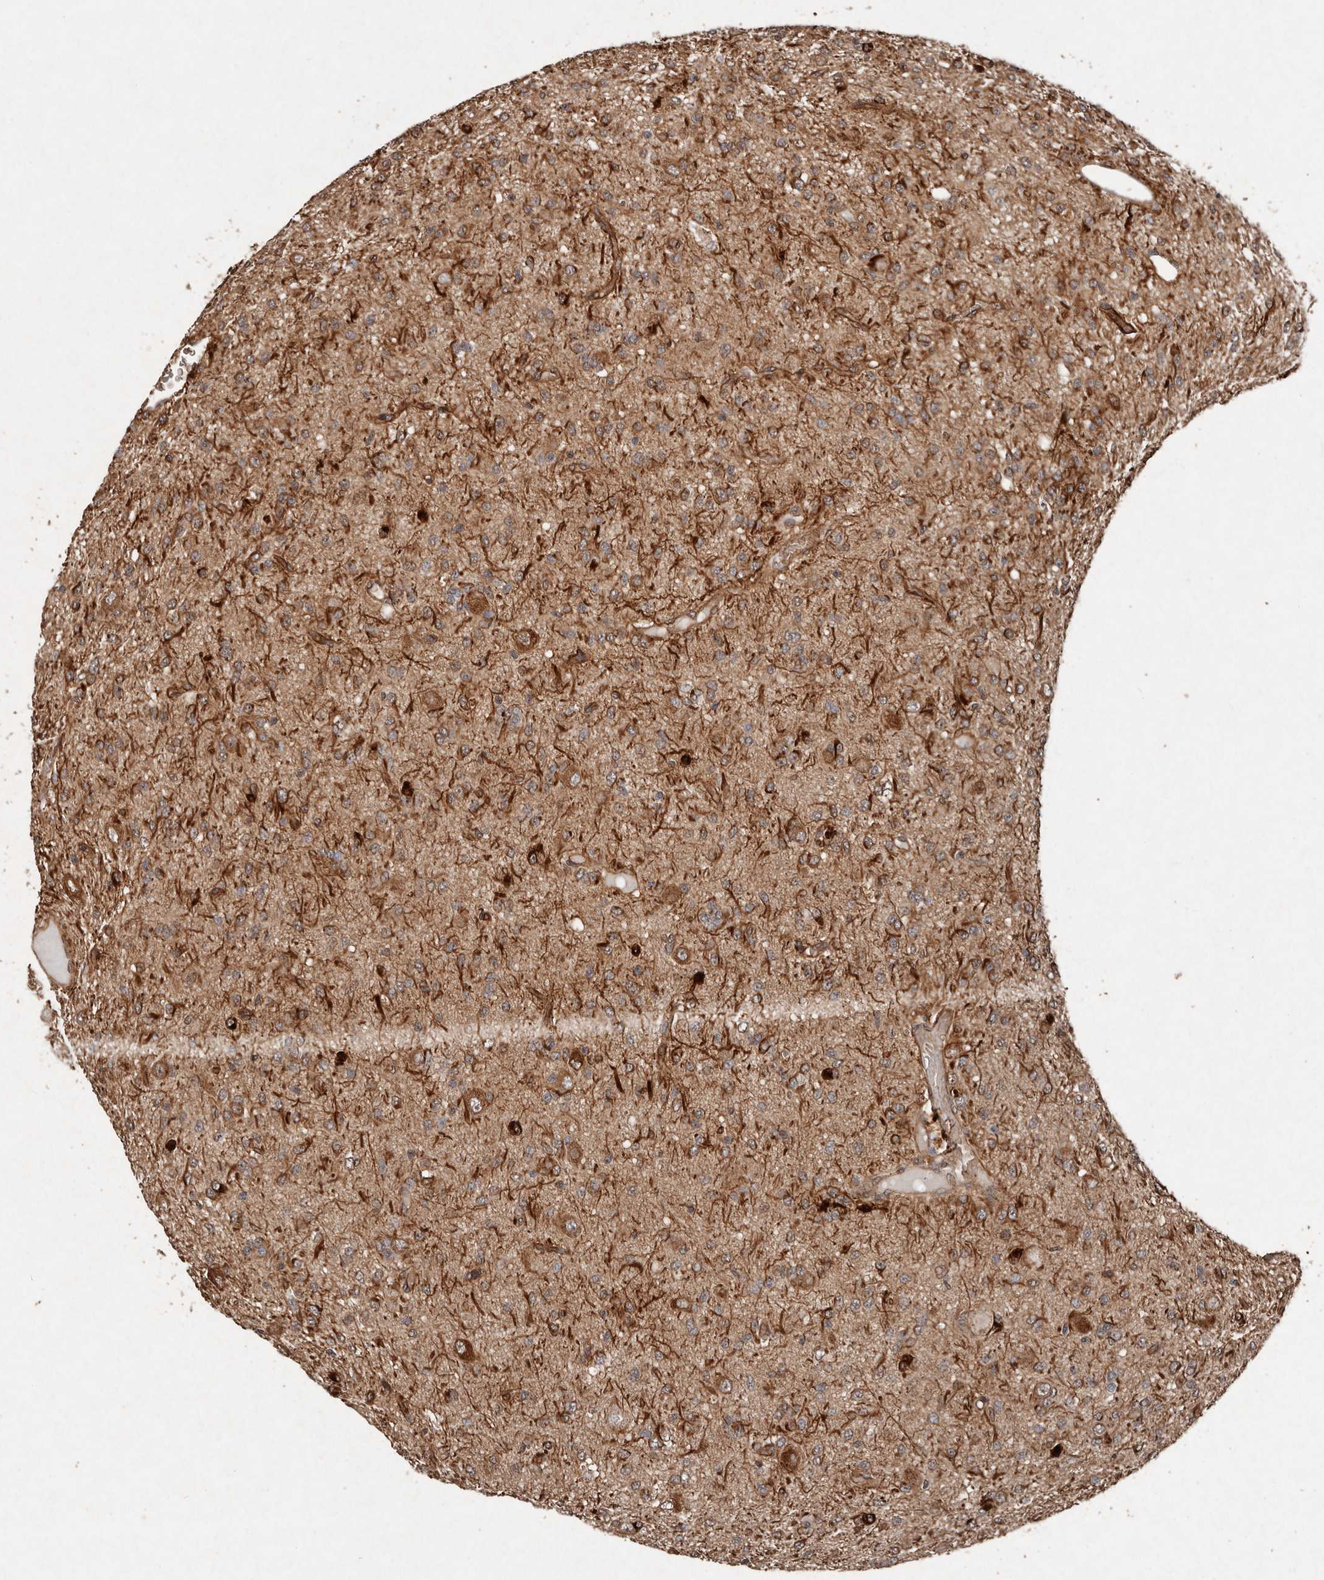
{"staining": {"intensity": "moderate", "quantity": "<25%", "location": "cytoplasmic/membranous"}, "tissue": "glioma", "cell_type": "Tumor cells", "image_type": "cancer", "snomed": [{"axis": "morphology", "description": "Glioma, malignant, High grade"}, {"axis": "topography", "description": "Brain"}], "caption": "Protein expression analysis of malignant high-grade glioma reveals moderate cytoplasmic/membranous staining in about <25% of tumor cells. Immunohistochemistry stains the protein in brown and the nuclei are stained blue.", "gene": "DIP2C", "patient": {"sex": "female", "age": 59}}